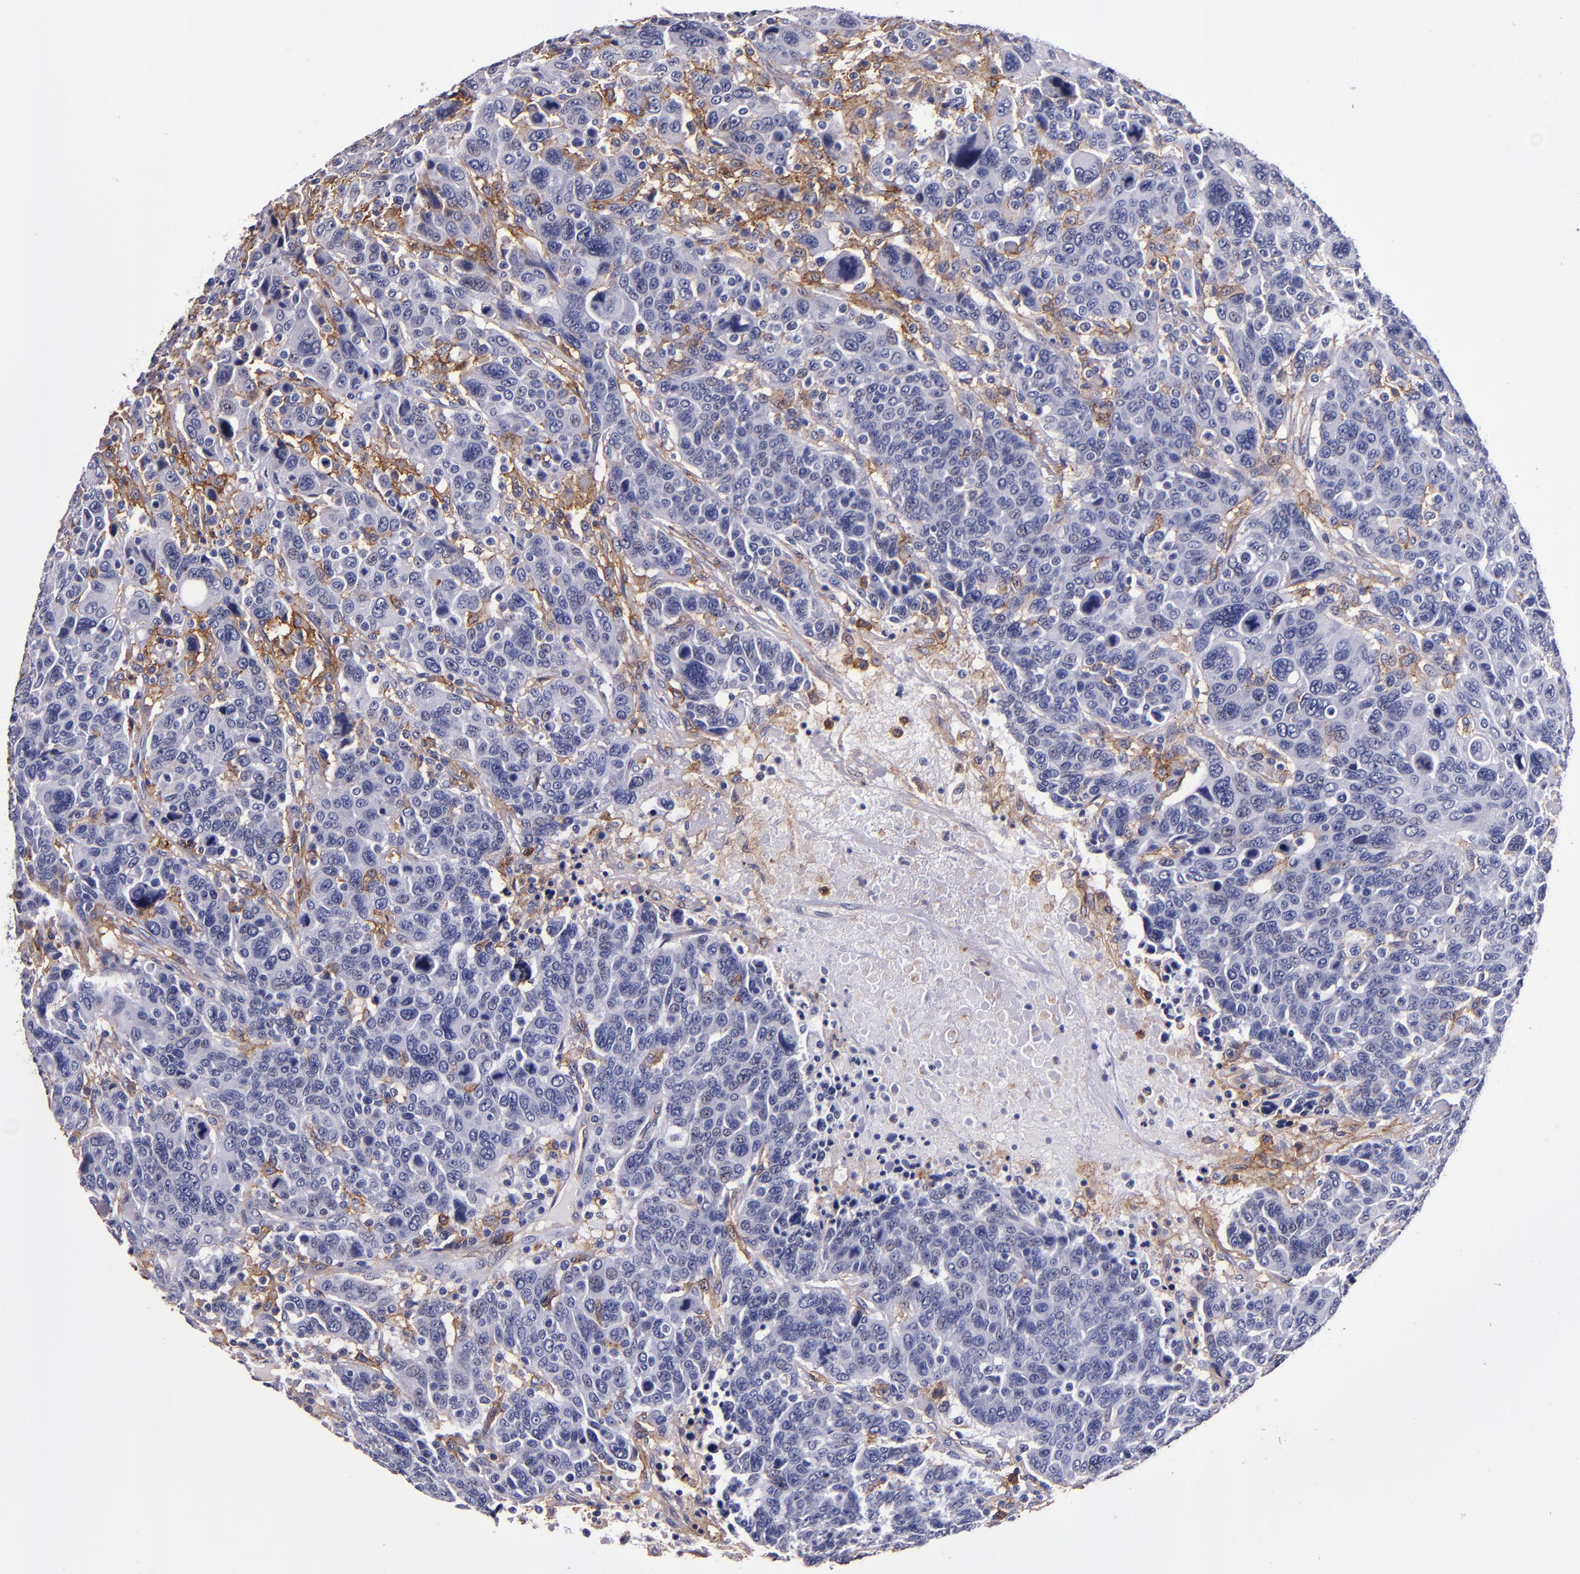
{"staining": {"intensity": "negative", "quantity": "none", "location": "none"}, "tissue": "breast cancer", "cell_type": "Tumor cells", "image_type": "cancer", "snomed": [{"axis": "morphology", "description": "Duct carcinoma"}, {"axis": "topography", "description": "Breast"}], "caption": "Breast cancer was stained to show a protein in brown. There is no significant staining in tumor cells.", "gene": "SIRPA", "patient": {"sex": "female", "age": 37}}